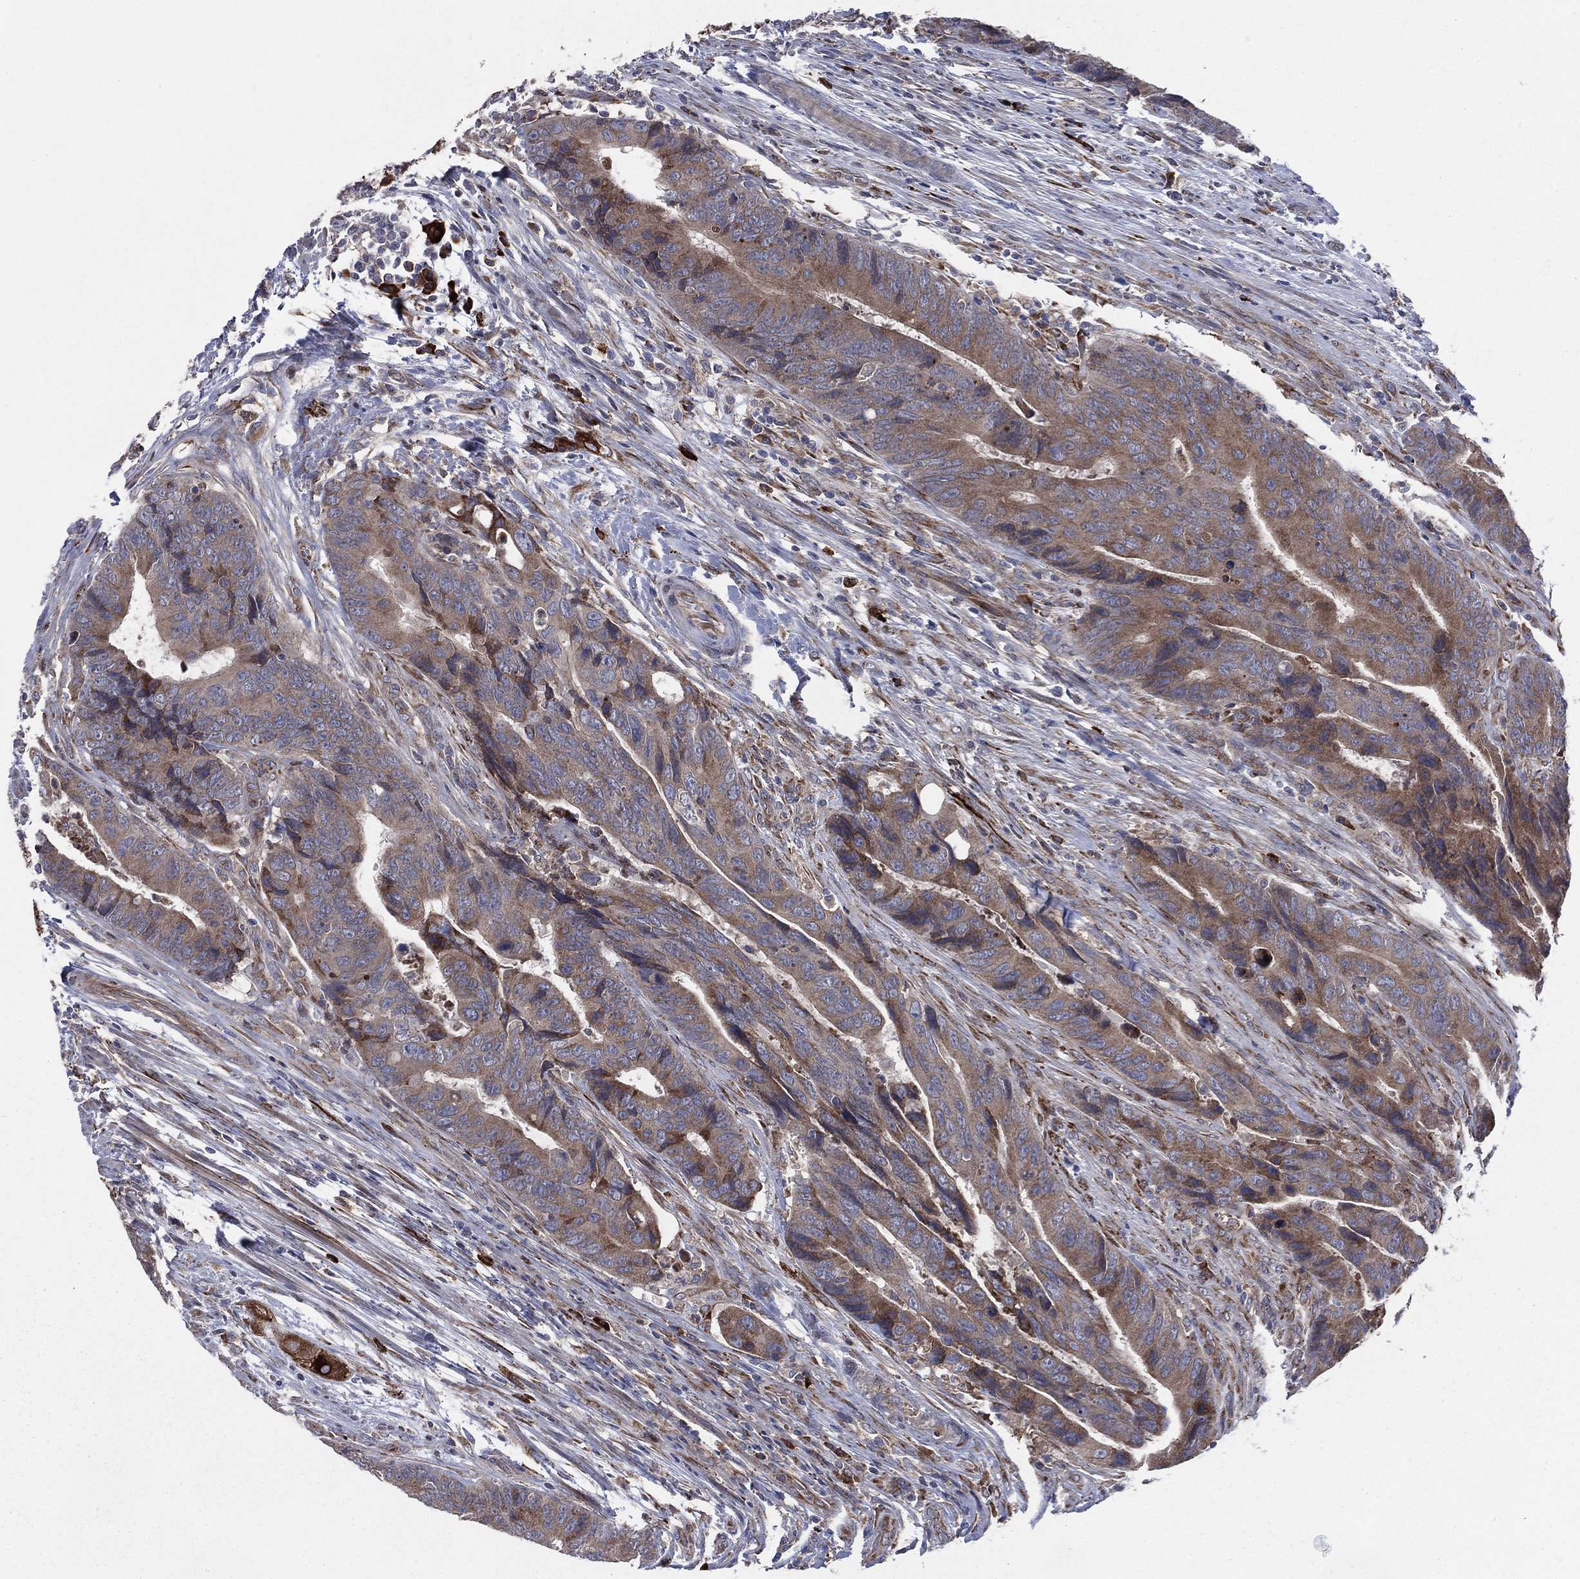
{"staining": {"intensity": "moderate", "quantity": ">75%", "location": "cytoplasmic/membranous"}, "tissue": "colorectal cancer", "cell_type": "Tumor cells", "image_type": "cancer", "snomed": [{"axis": "morphology", "description": "Adenocarcinoma, NOS"}, {"axis": "topography", "description": "Colon"}], "caption": "Approximately >75% of tumor cells in human adenocarcinoma (colorectal) demonstrate moderate cytoplasmic/membranous protein expression as visualized by brown immunohistochemical staining.", "gene": "CCDC159", "patient": {"sex": "female", "age": 56}}